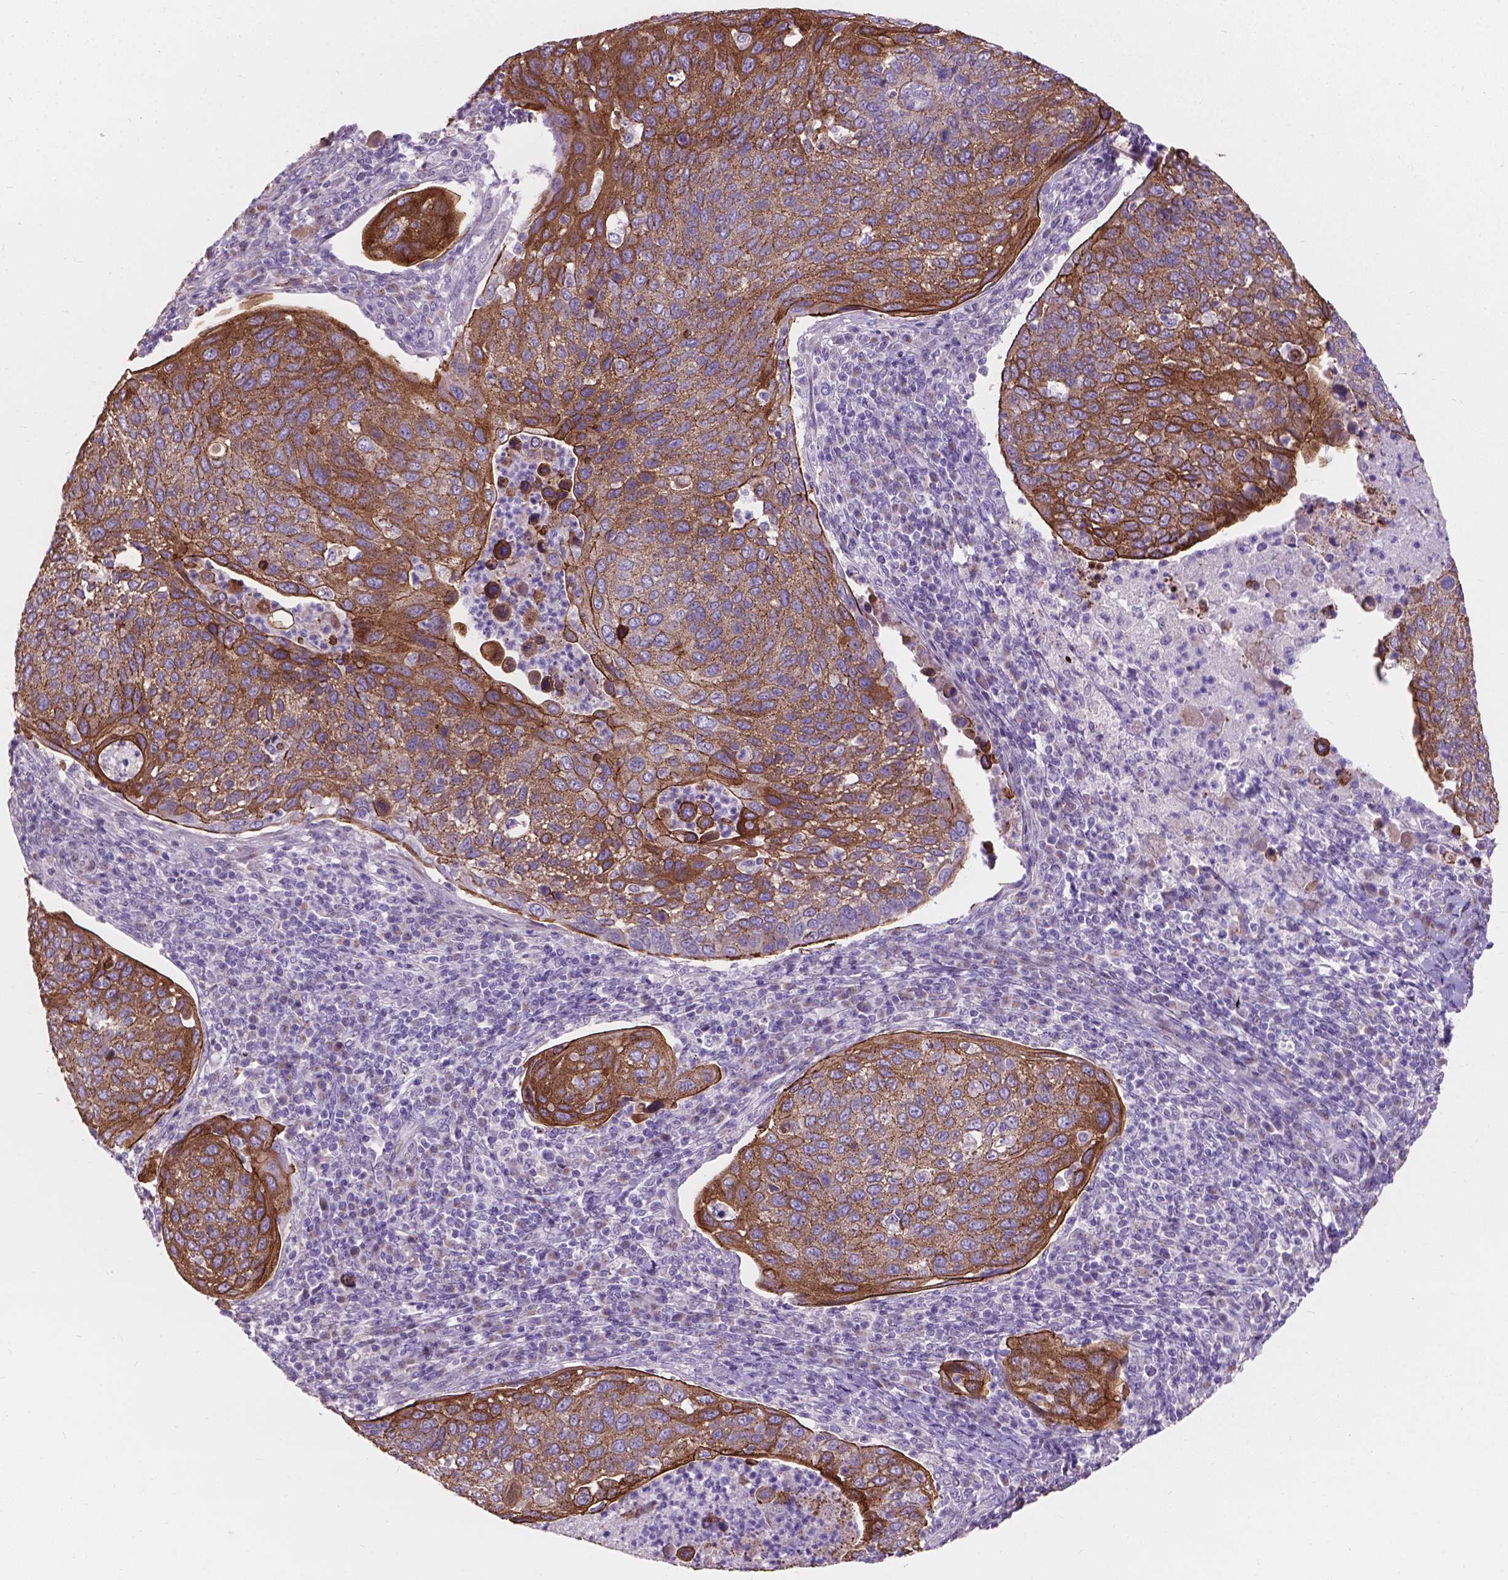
{"staining": {"intensity": "moderate", "quantity": "25%-75%", "location": "cytoplasmic/membranous"}, "tissue": "cervical cancer", "cell_type": "Tumor cells", "image_type": "cancer", "snomed": [{"axis": "morphology", "description": "Squamous cell carcinoma, NOS"}, {"axis": "topography", "description": "Cervix"}], "caption": "Human cervical squamous cell carcinoma stained for a protein (brown) exhibits moderate cytoplasmic/membranous positive staining in about 25%-75% of tumor cells.", "gene": "MYH14", "patient": {"sex": "female", "age": 54}}